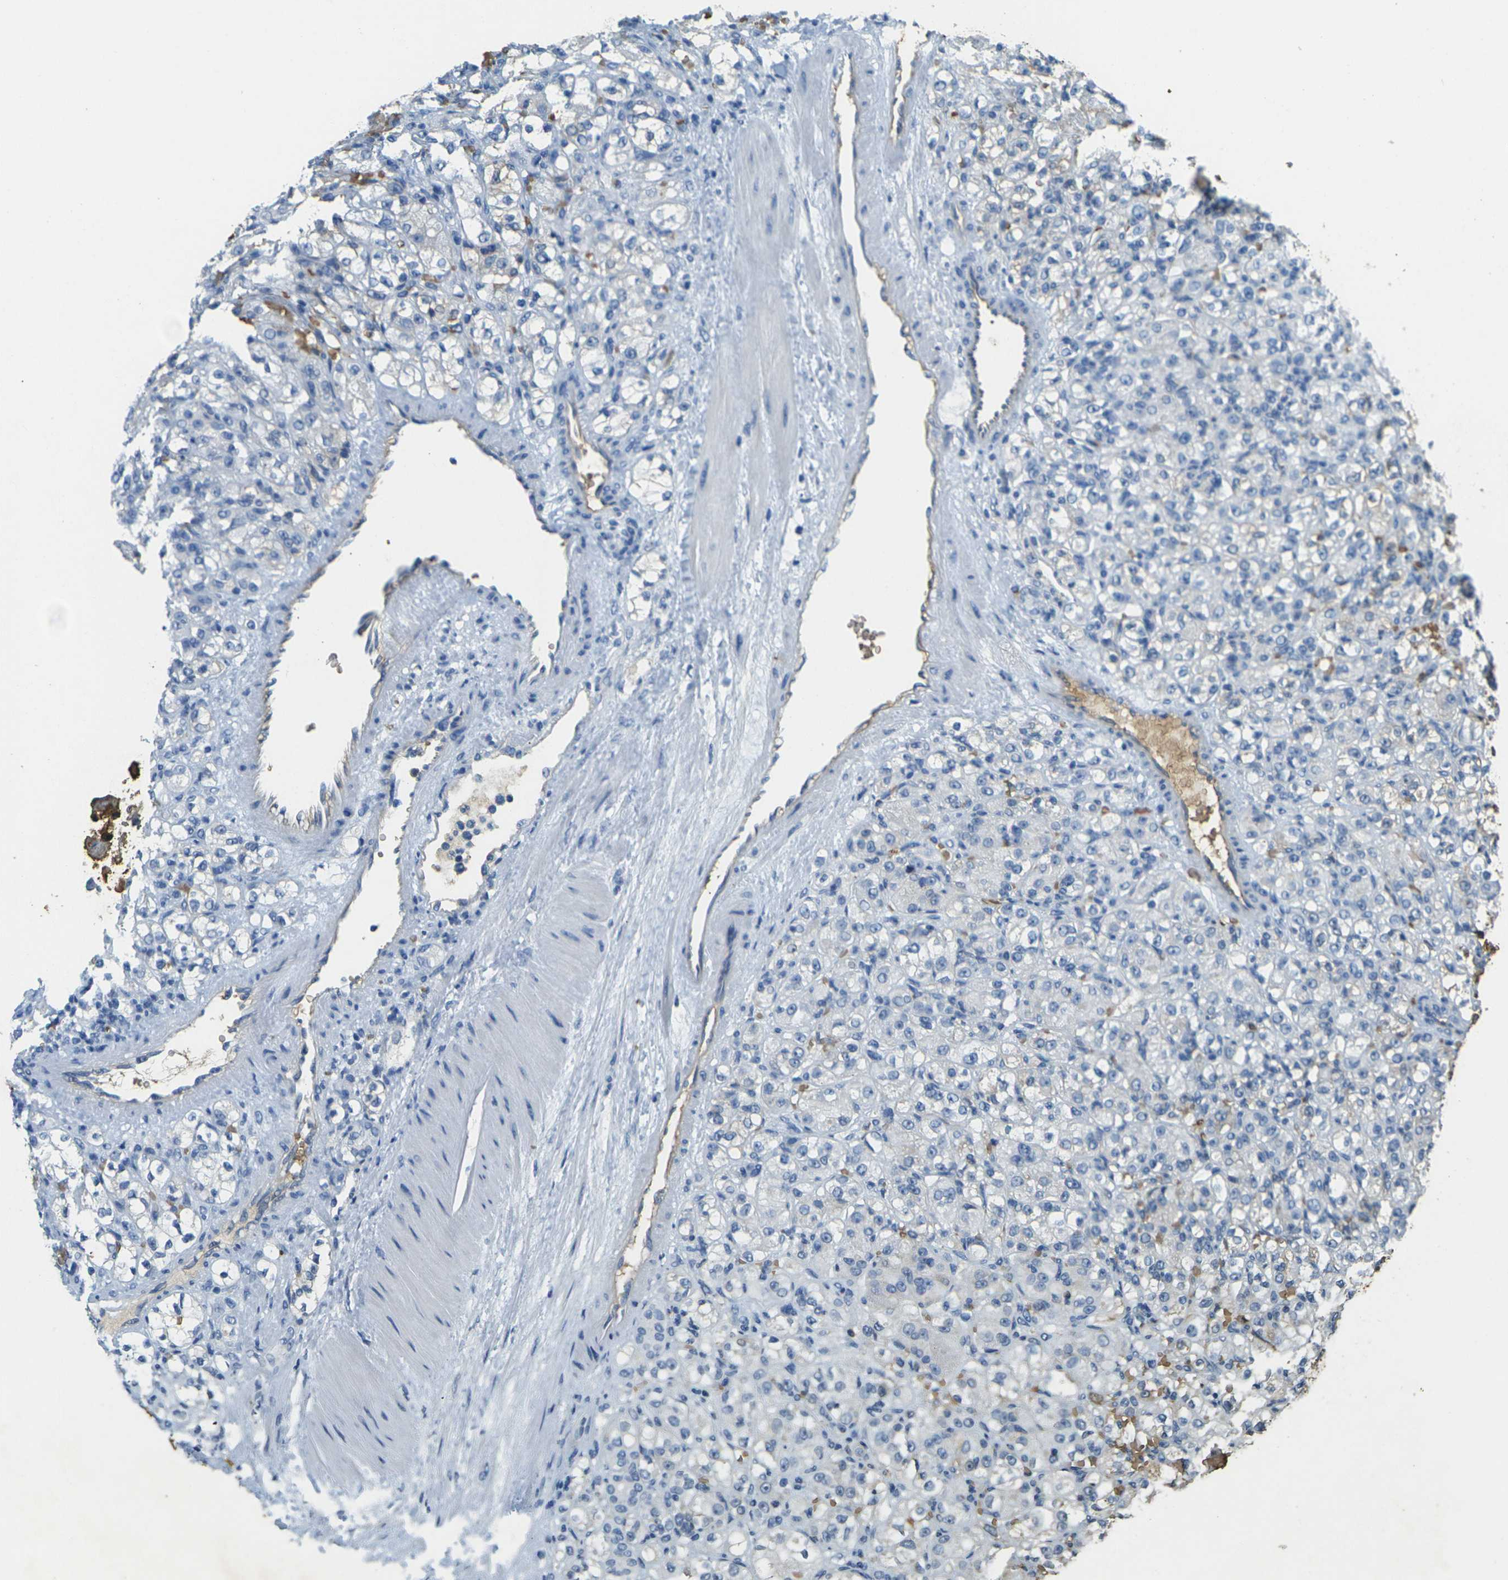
{"staining": {"intensity": "negative", "quantity": "none", "location": "none"}, "tissue": "renal cancer", "cell_type": "Tumor cells", "image_type": "cancer", "snomed": [{"axis": "morphology", "description": "Adenocarcinoma, NOS"}, {"axis": "topography", "description": "Kidney"}], "caption": "This is an IHC micrograph of human renal adenocarcinoma. There is no expression in tumor cells.", "gene": "HBB", "patient": {"sex": "male", "age": 61}}